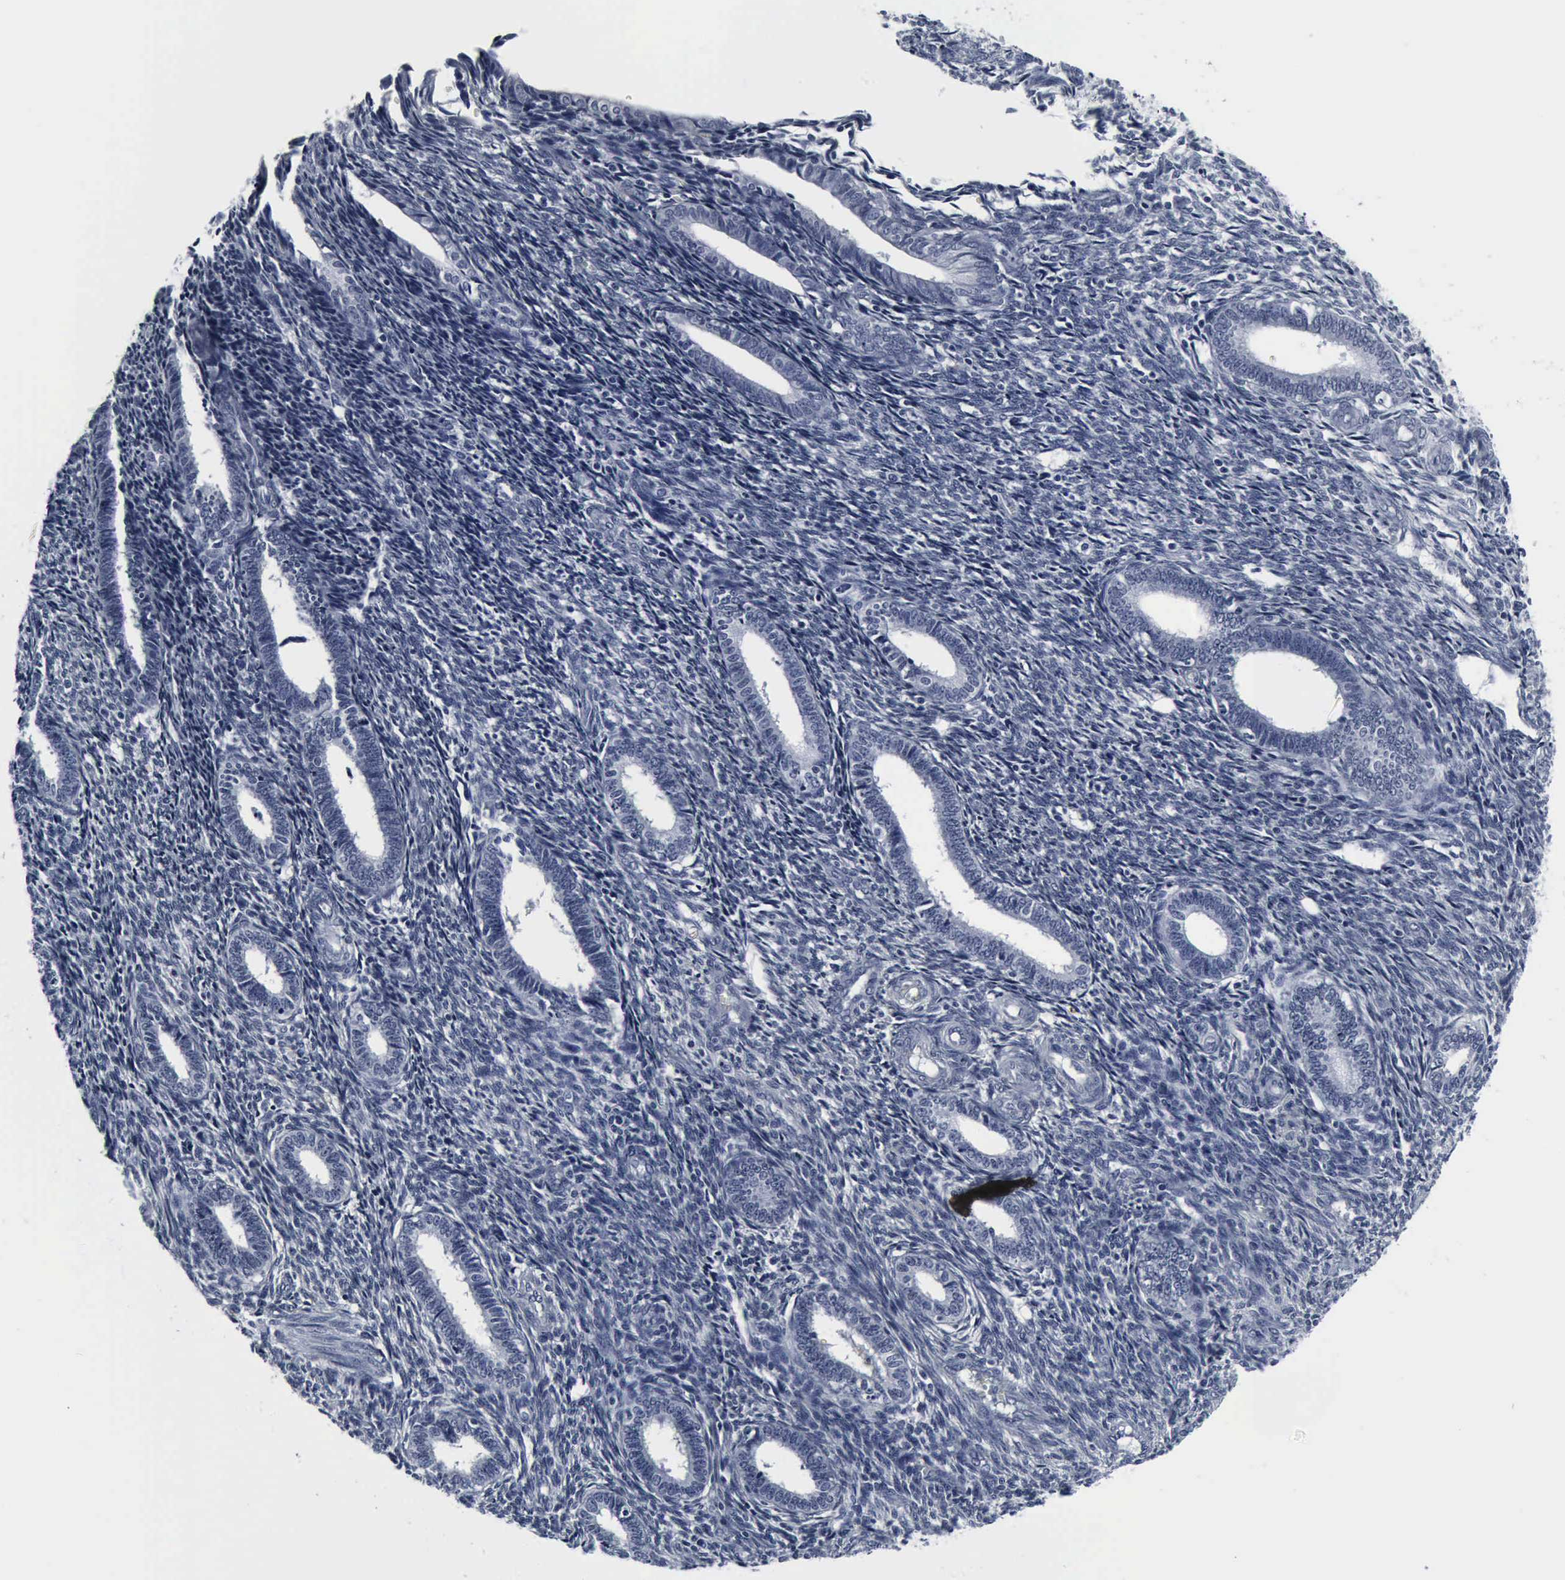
{"staining": {"intensity": "negative", "quantity": "none", "location": "none"}, "tissue": "endometrium", "cell_type": "Cells in endometrial stroma", "image_type": "normal", "snomed": [{"axis": "morphology", "description": "Normal tissue, NOS"}, {"axis": "topography", "description": "Endometrium"}], "caption": "Endometrium was stained to show a protein in brown. There is no significant expression in cells in endometrial stroma. (Brightfield microscopy of DAB (3,3'-diaminobenzidine) immunohistochemistry at high magnification).", "gene": "SNAP25", "patient": {"sex": "female", "age": 27}}